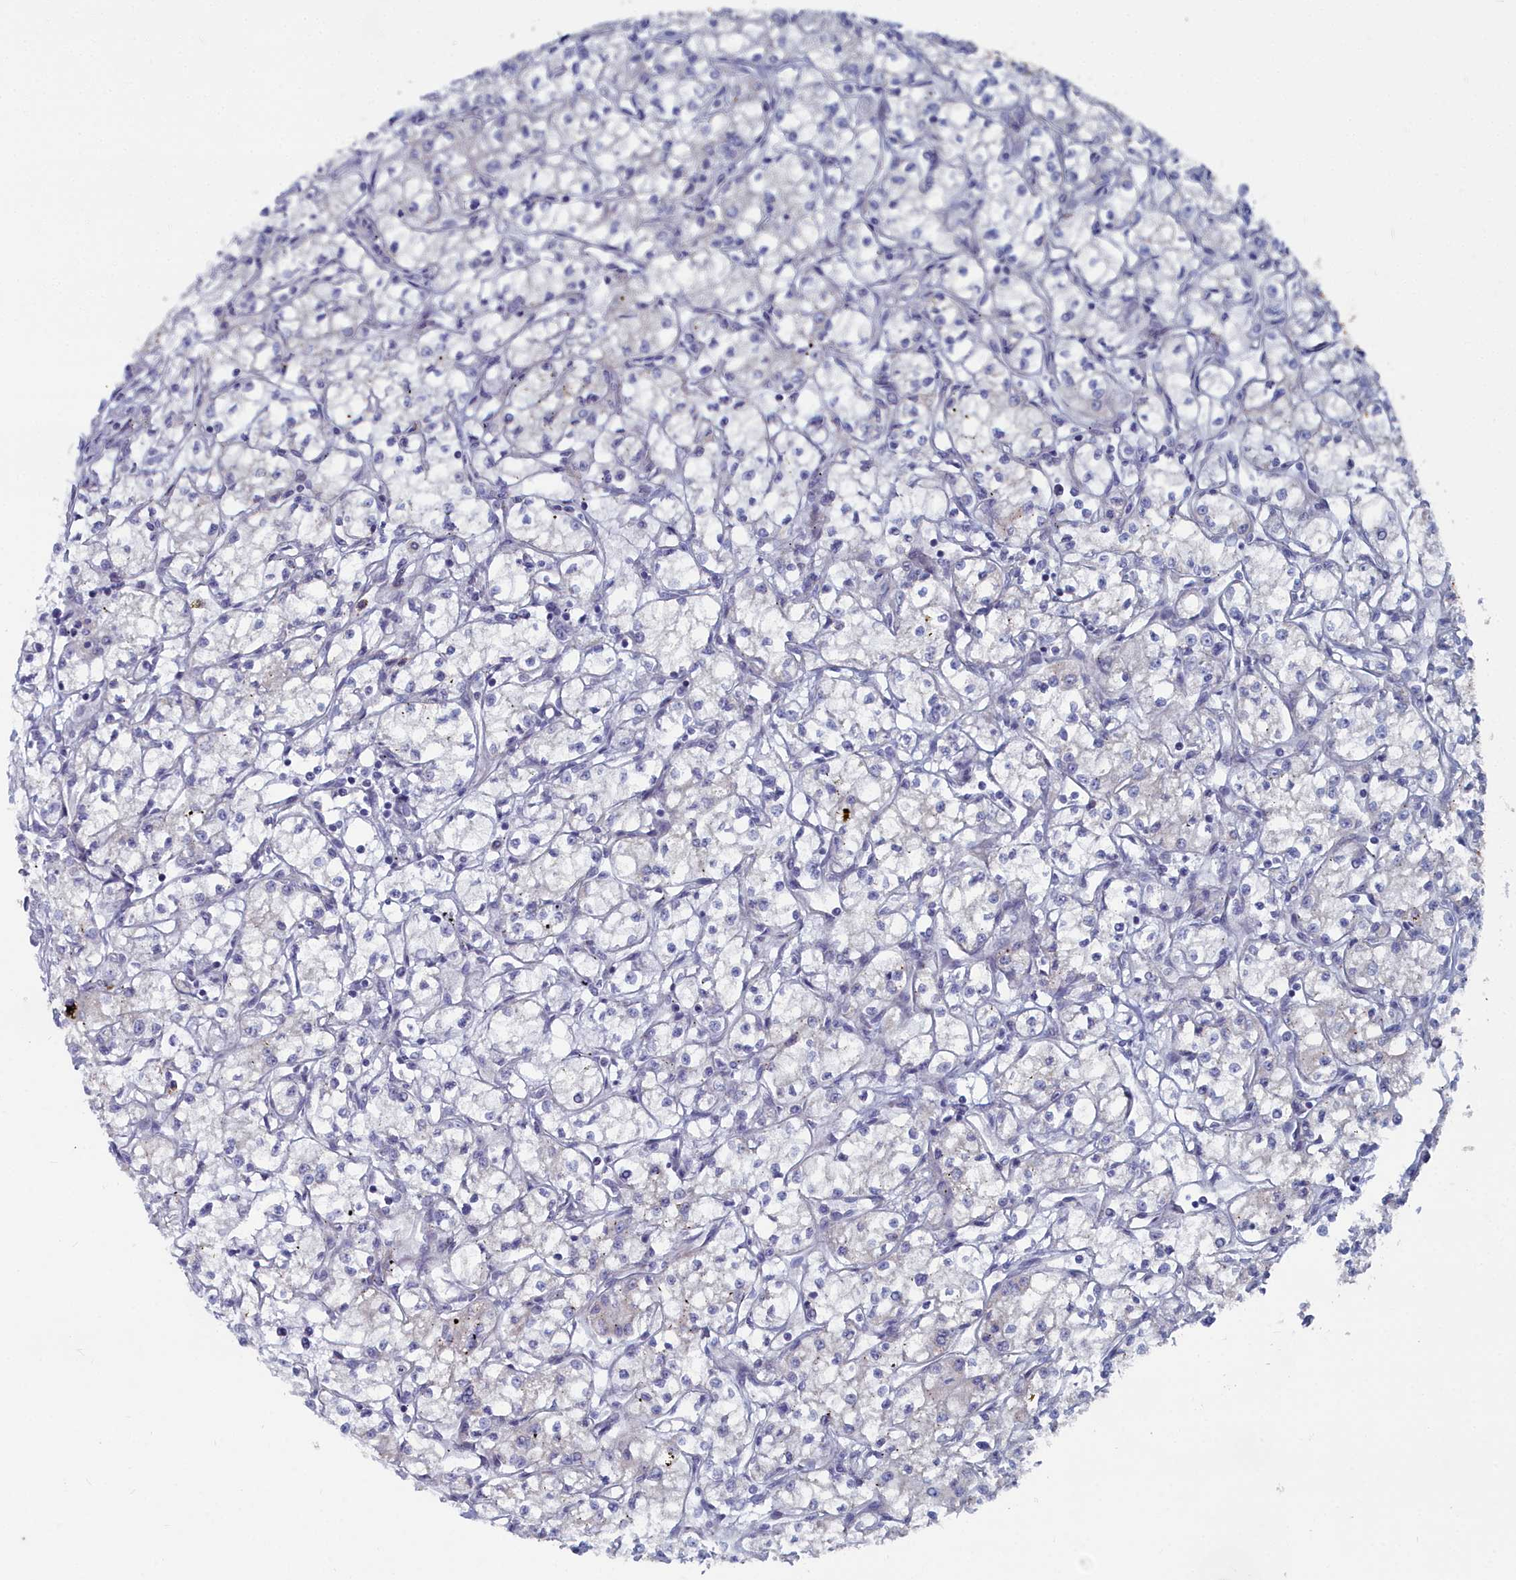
{"staining": {"intensity": "negative", "quantity": "none", "location": "none"}, "tissue": "renal cancer", "cell_type": "Tumor cells", "image_type": "cancer", "snomed": [{"axis": "morphology", "description": "Adenocarcinoma, NOS"}, {"axis": "topography", "description": "Kidney"}], "caption": "DAB immunohistochemical staining of human adenocarcinoma (renal) displays no significant staining in tumor cells.", "gene": "SHISAL2A", "patient": {"sex": "male", "age": 59}}